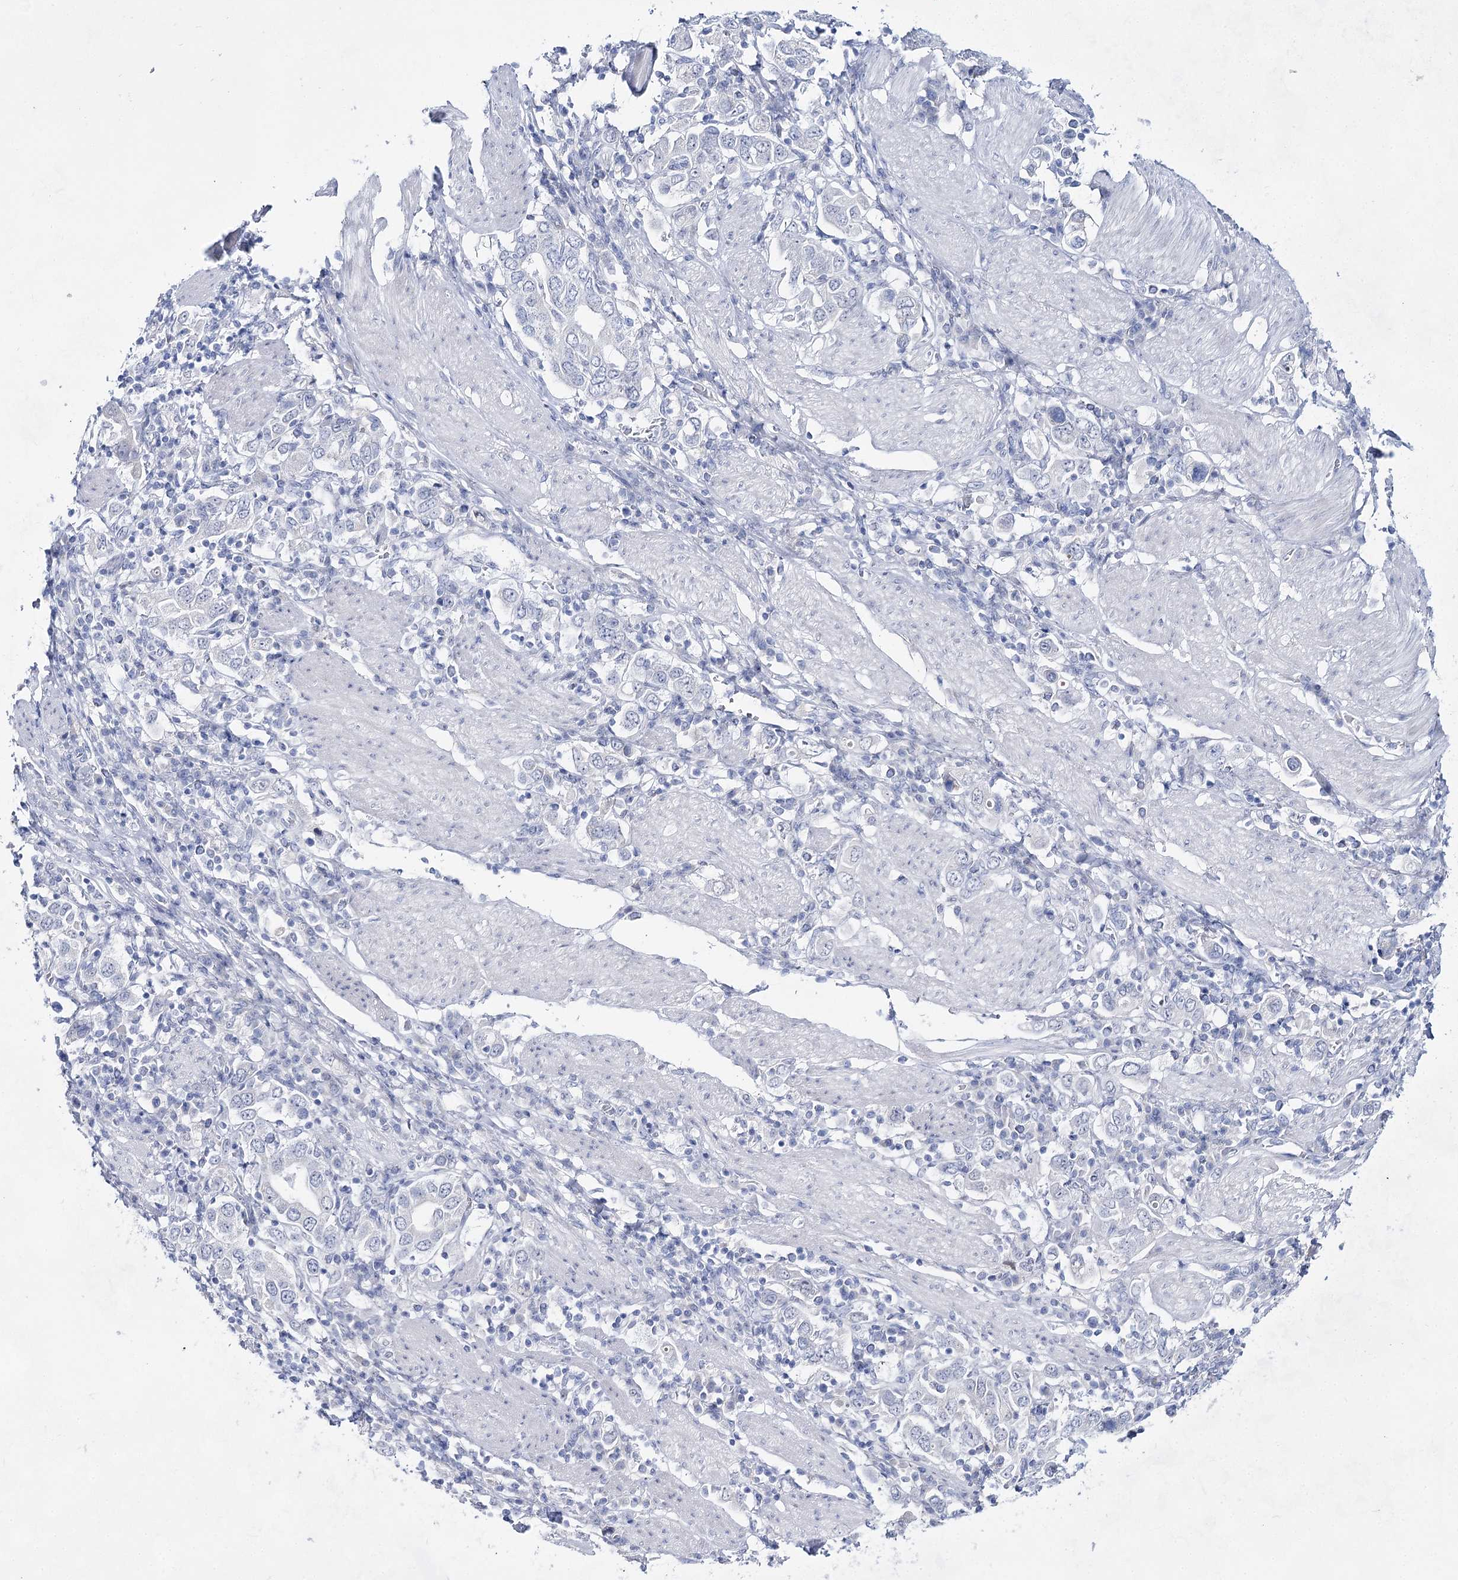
{"staining": {"intensity": "negative", "quantity": "none", "location": "none"}, "tissue": "stomach cancer", "cell_type": "Tumor cells", "image_type": "cancer", "snomed": [{"axis": "morphology", "description": "Adenocarcinoma, NOS"}, {"axis": "topography", "description": "Stomach, upper"}], "caption": "IHC micrograph of stomach cancer stained for a protein (brown), which reveals no positivity in tumor cells.", "gene": "BPHL", "patient": {"sex": "male", "age": 62}}